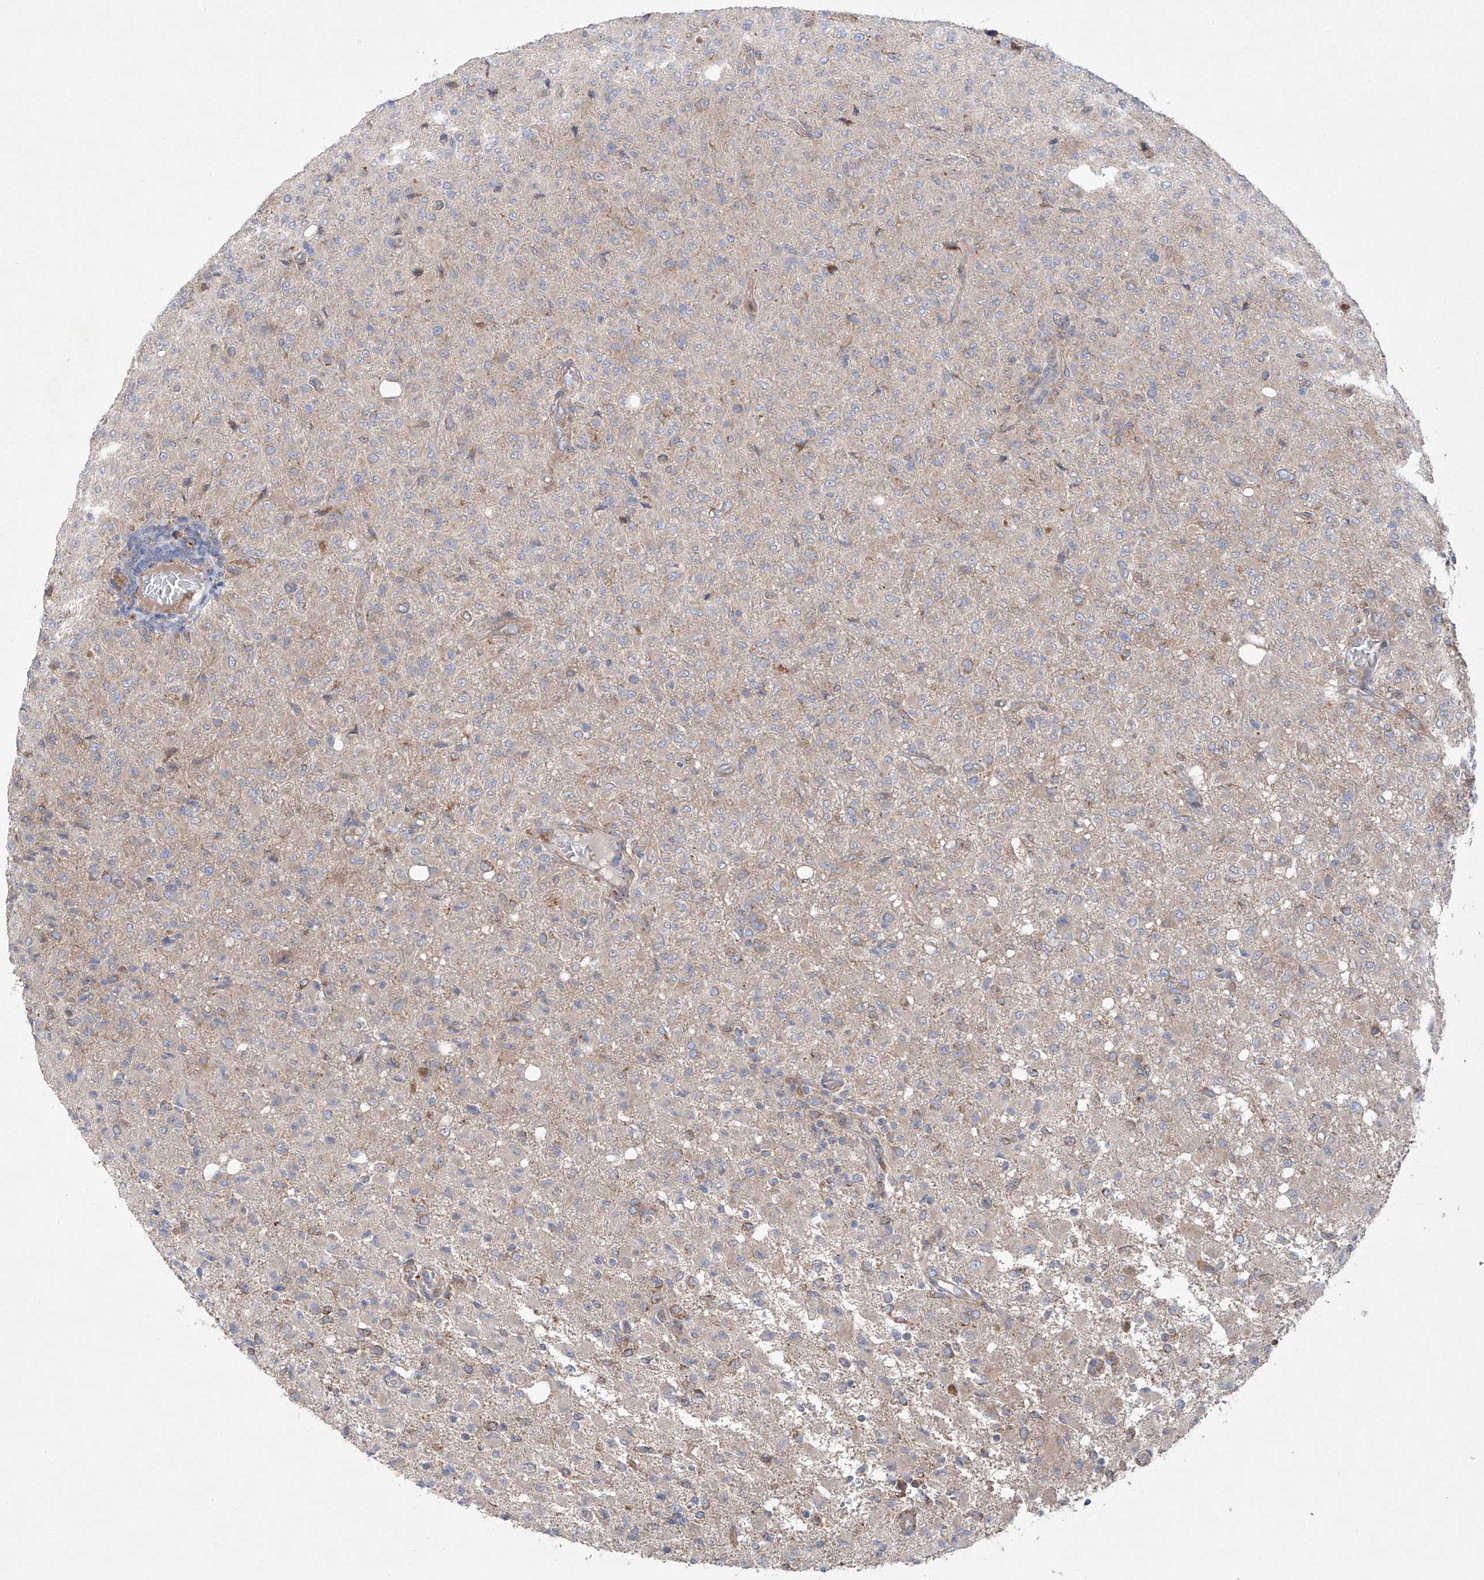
{"staining": {"intensity": "negative", "quantity": "none", "location": "none"}, "tissue": "glioma", "cell_type": "Tumor cells", "image_type": "cancer", "snomed": [{"axis": "morphology", "description": "Glioma, malignant, High grade"}, {"axis": "topography", "description": "Brain"}], "caption": "Malignant high-grade glioma stained for a protein using immunohistochemistry reveals no expression tumor cells.", "gene": "KLC4", "patient": {"sex": "female", "age": 57}}